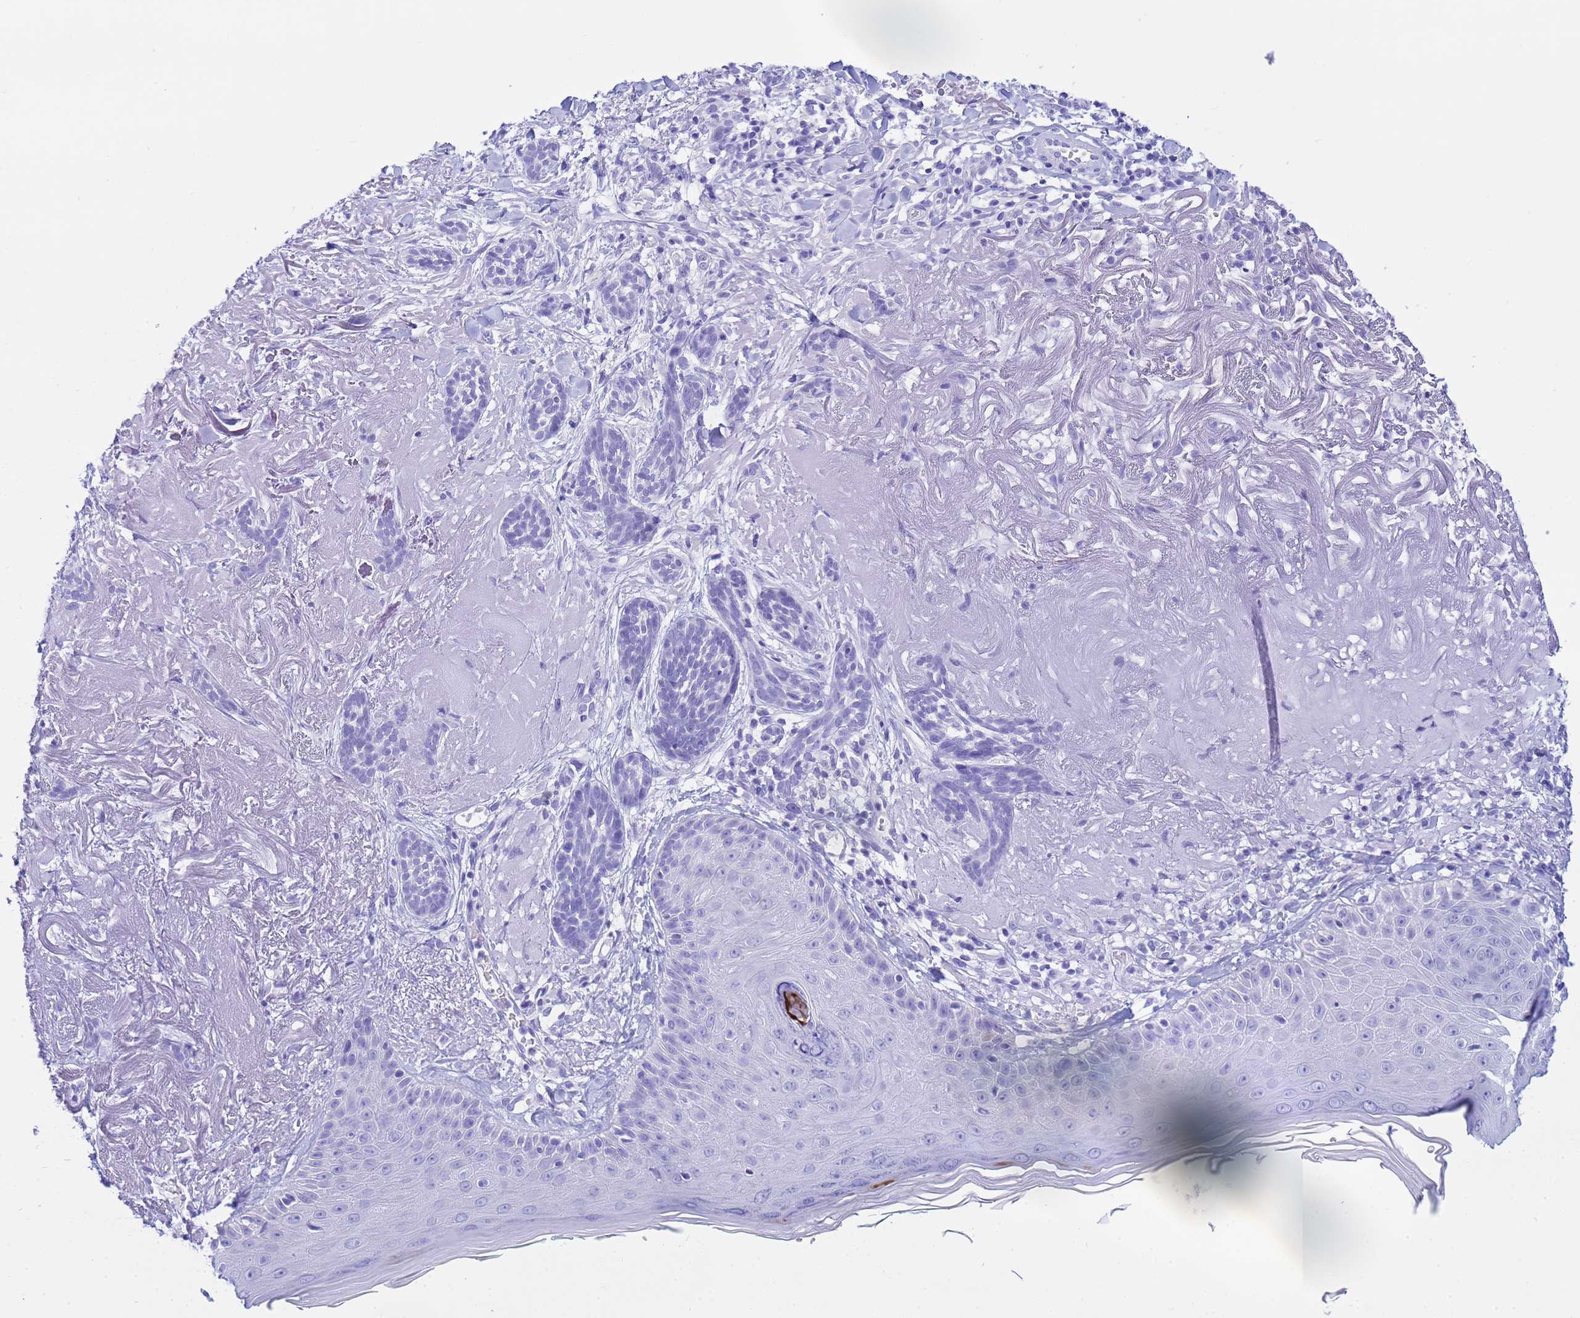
{"staining": {"intensity": "negative", "quantity": "none", "location": "none"}, "tissue": "skin cancer", "cell_type": "Tumor cells", "image_type": "cancer", "snomed": [{"axis": "morphology", "description": "Basal cell carcinoma"}, {"axis": "topography", "description": "Skin"}], "caption": "Immunohistochemistry of skin cancer (basal cell carcinoma) demonstrates no expression in tumor cells.", "gene": "AQP12A", "patient": {"sex": "male", "age": 71}}